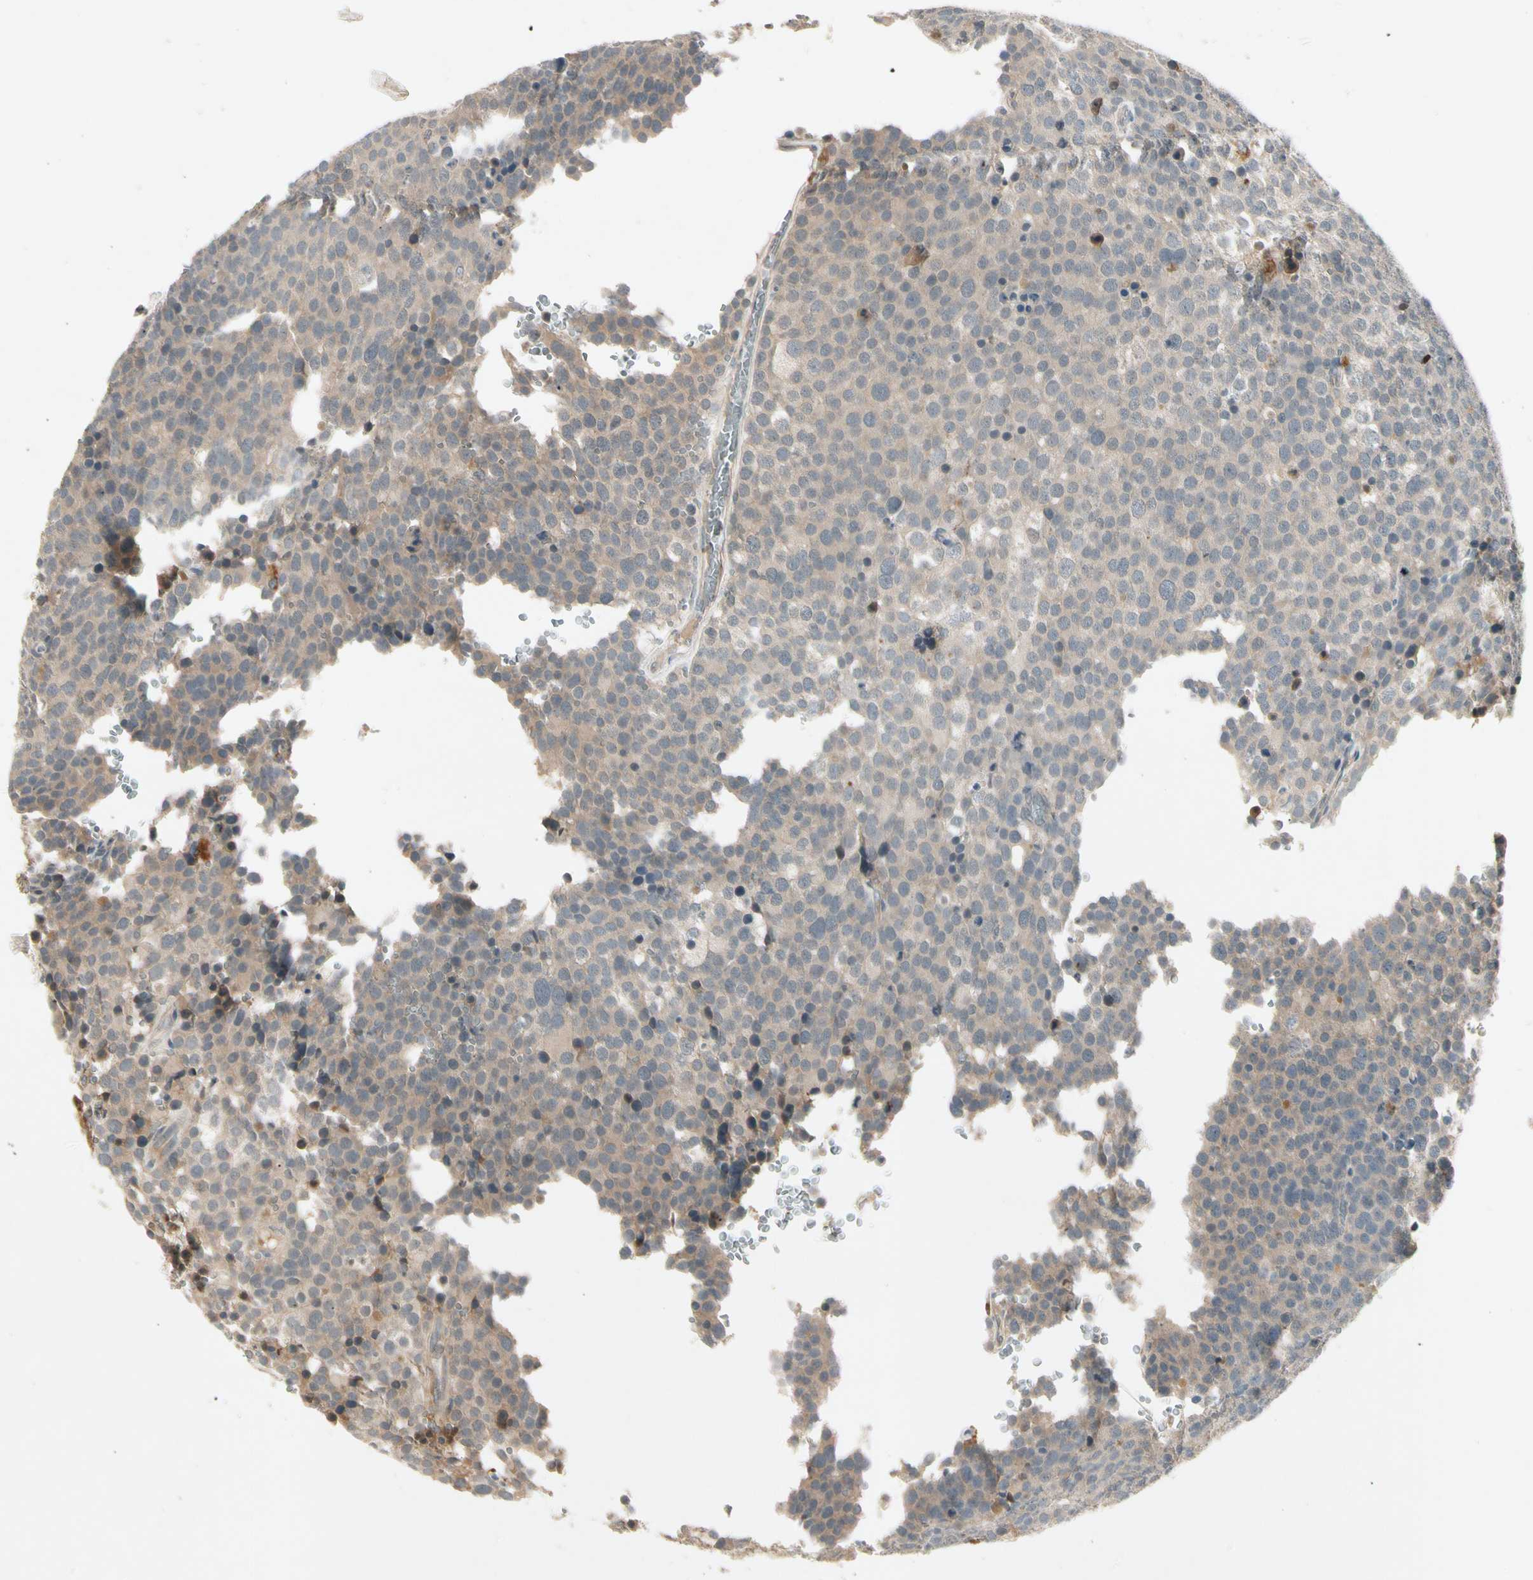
{"staining": {"intensity": "weak", "quantity": "<25%", "location": "cytoplasmic/membranous"}, "tissue": "testis cancer", "cell_type": "Tumor cells", "image_type": "cancer", "snomed": [{"axis": "morphology", "description": "Seminoma, NOS"}, {"axis": "topography", "description": "Testis"}], "caption": "Immunohistochemical staining of testis seminoma exhibits no significant expression in tumor cells.", "gene": "CCL4", "patient": {"sex": "male", "age": 71}}